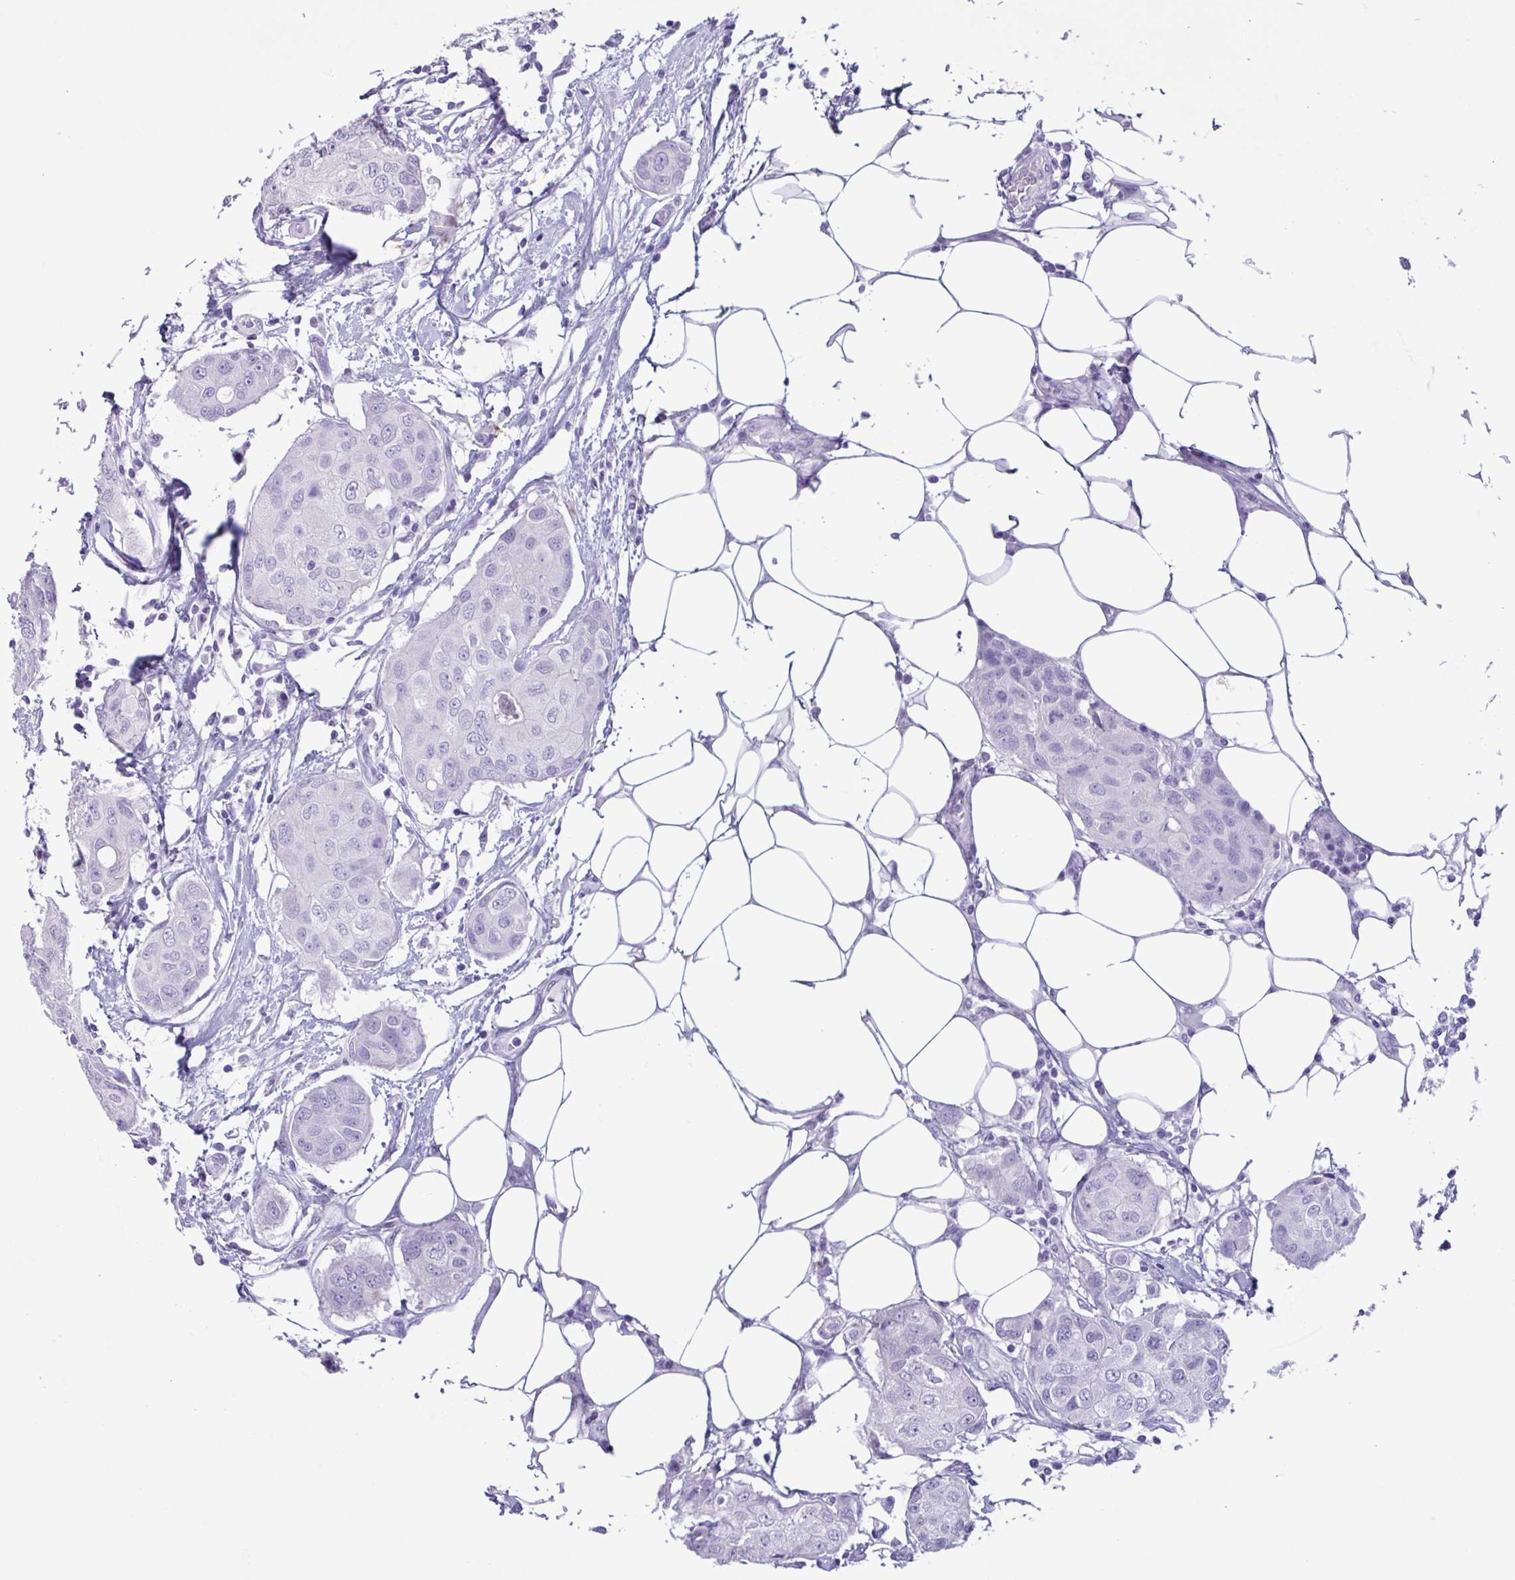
{"staining": {"intensity": "negative", "quantity": "none", "location": "none"}, "tissue": "breast cancer", "cell_type": "Tumor cells", "image_type": "cancer", "snomed": [{"axis": "morphology", "description": "Duct carcinoma"}, {"axis": "topography", "description": "Breast"}, {"axis": "topography", "description": "Lymph node"}], "caption": "Immunohistochemical staining of human intraductal carcinoma (breast) reveals no significant expression in tumor cells.", "gene": "LTF", "patient": {"sex": "female", "age": 80}}